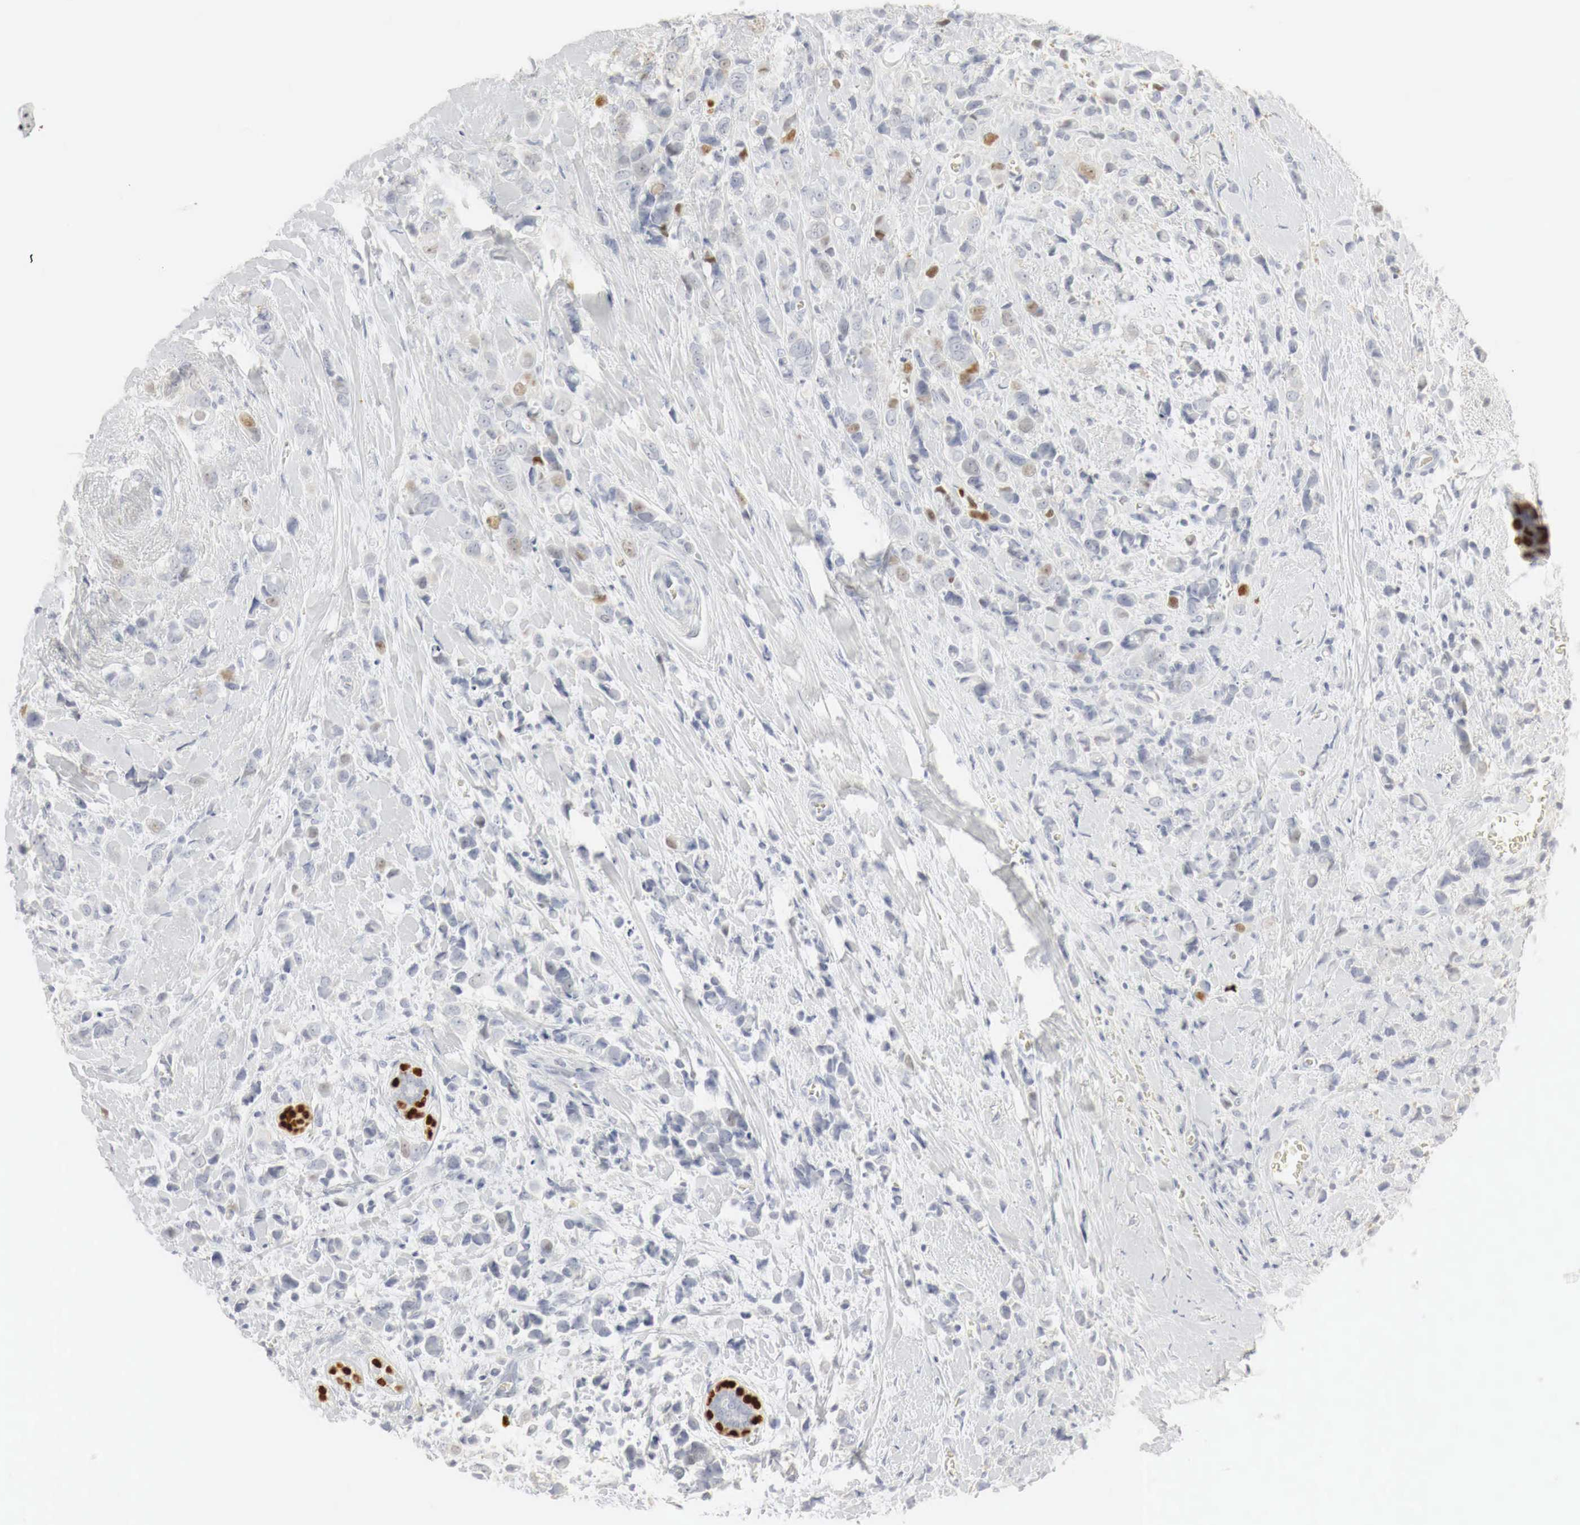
{"staining": {"intensity": "weak", "quantity": "<25%", "location": "cytoplasmic/membranous"}, "tissue": "breast cancer", "cell_type": "Tumor cells", "image_type": "cancer", "snomed": [{"axis": "morphology", "description": "Lobular carcinoma"}, {"axis": "topography", "description": "Breast"}], "caption": "Tumor cells show no significant protein expression in lobular carcinoma (breast).", "gene": "TP63", "patient": {"sex": "female", "age": 57}}